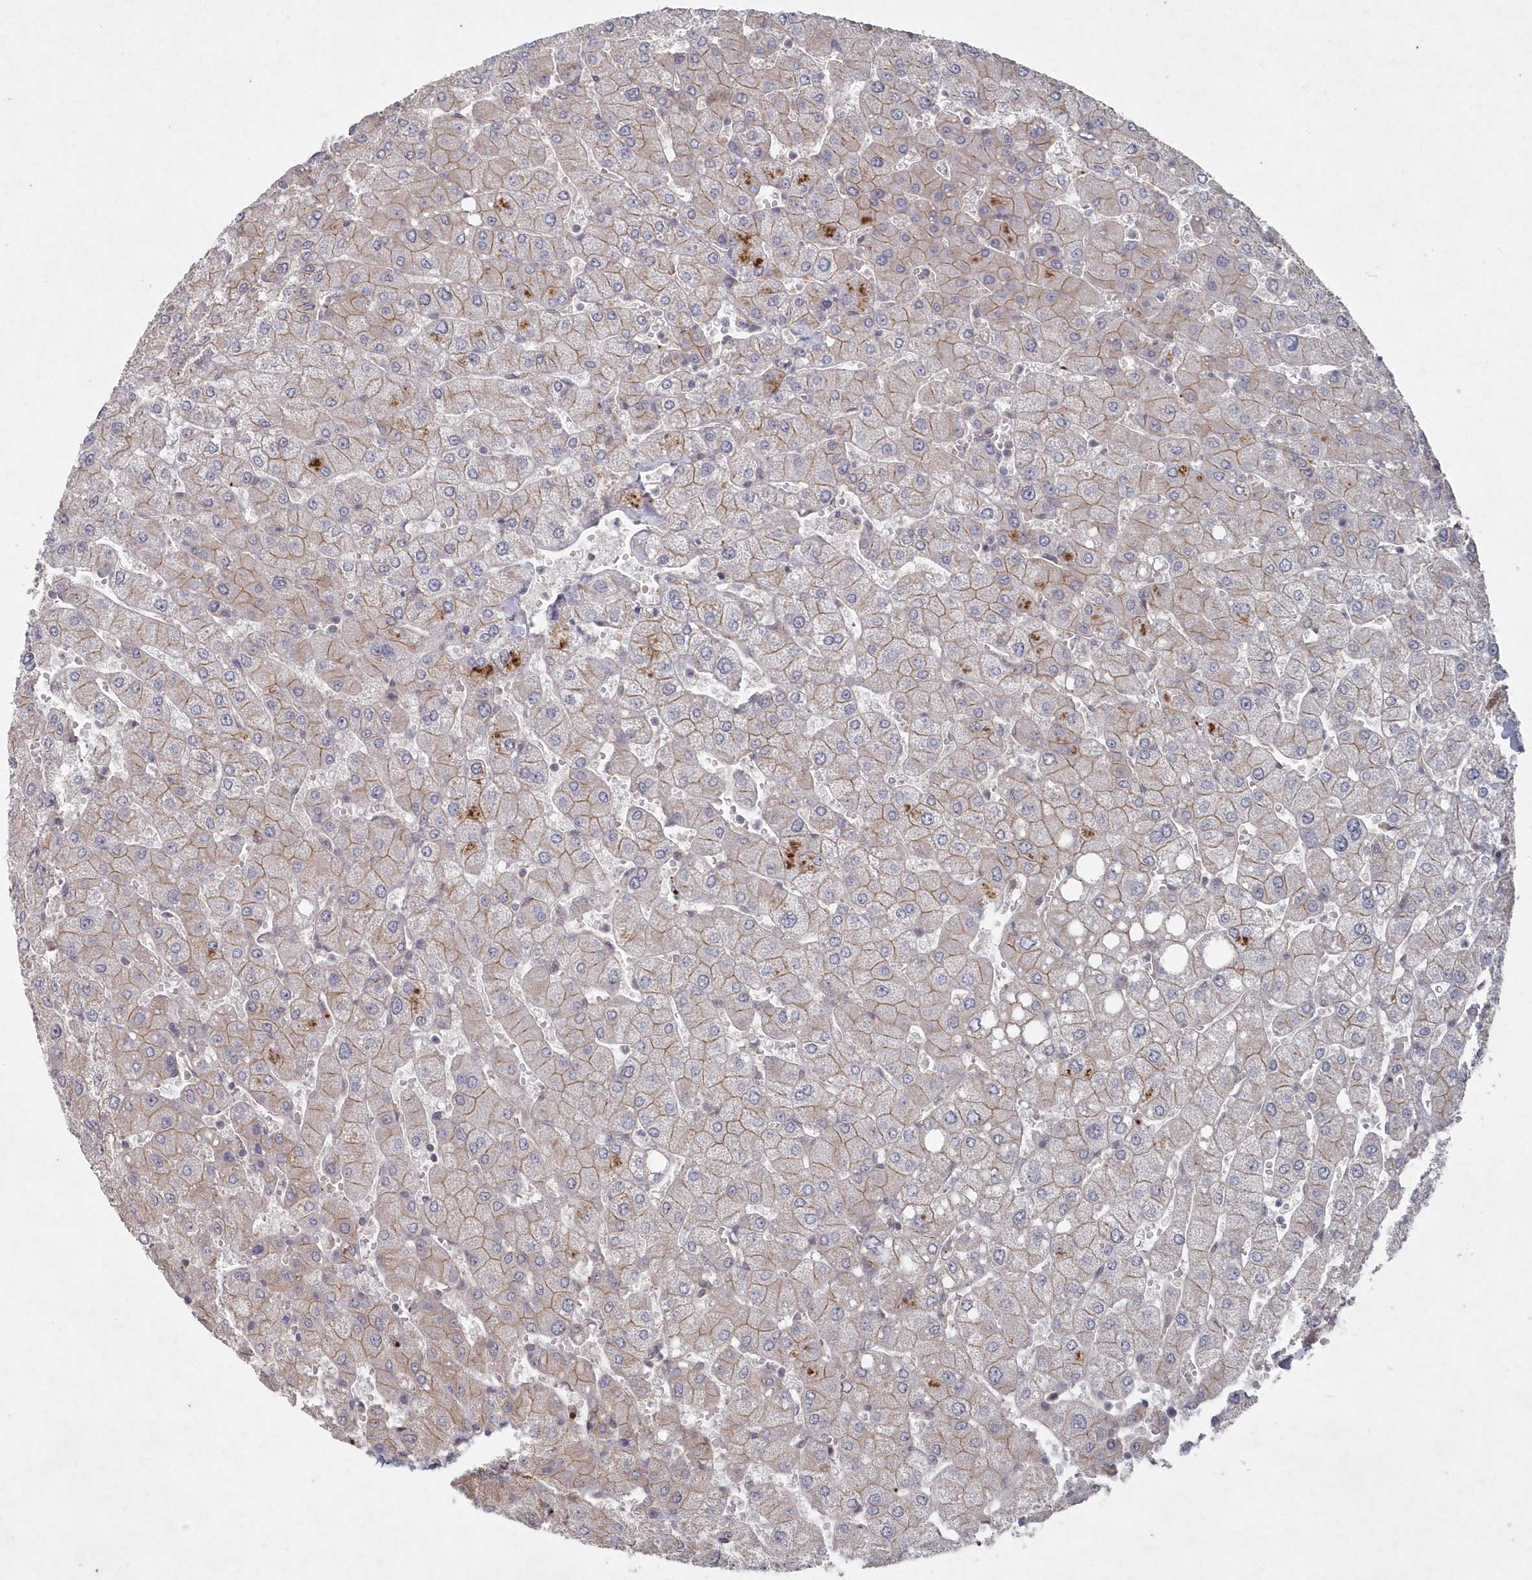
{"staining": {"intensity": "moderate", "quantity": ">75%", "location": "cytoplasmic/membranous"}, "tissue": "liver", "cell_type": "Cholangiocytes", "image_type": "normal", "snomed": [{"axis": "morphology", "description": "Normal tissue, NOS"}, {"axis": "topography", "description": "Liver"}], "caption": "Protein expression analysis of unremarkable liver exhibits moderate cytoplasmic/membranous staining in about >75% of cholangiocytes.", "gene": "VSIG2", "patient": {"sex": "male", "age": 55}}